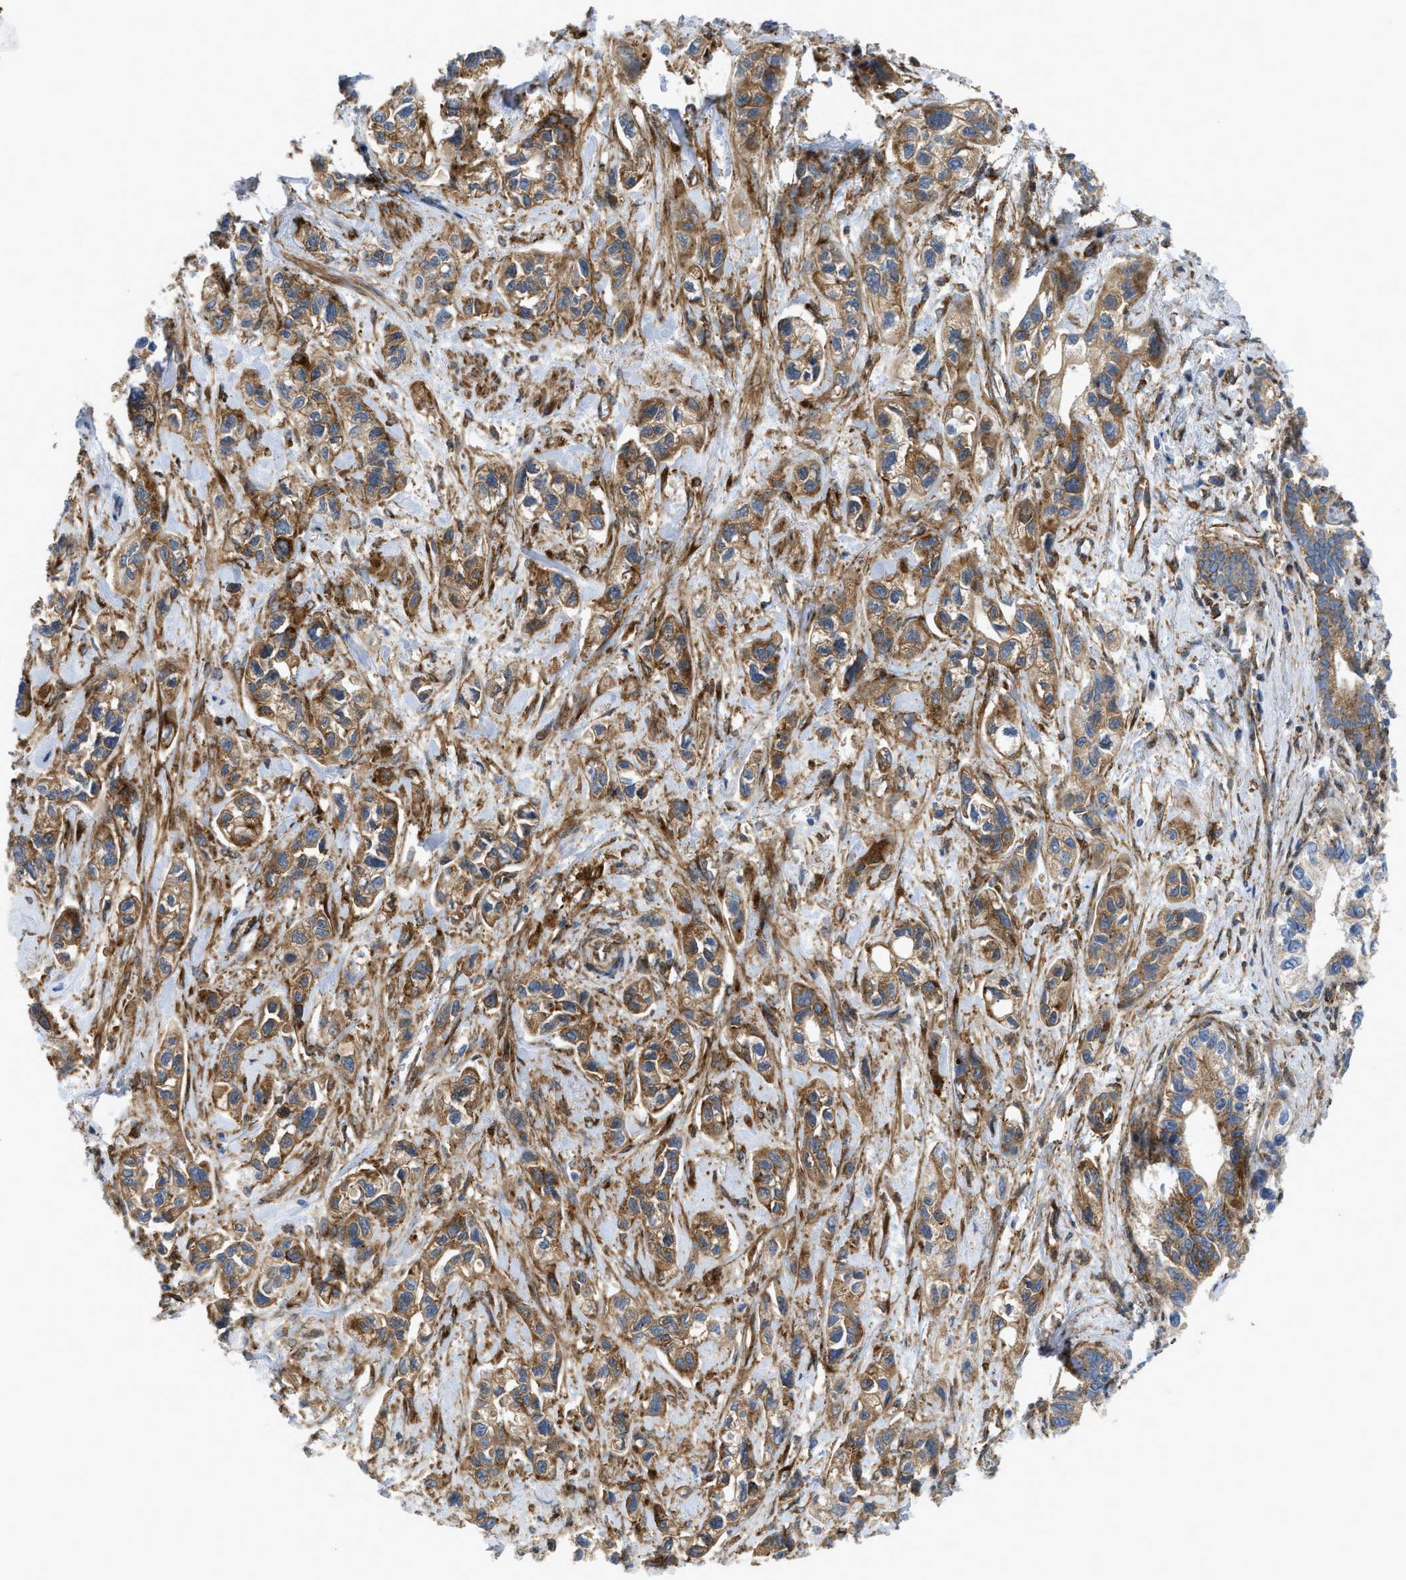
{"staining": {"intensity": "moderate", "quantity": ">75%", "location": "cytoplasmic/membranous"}, "tissue": "pancreatic cancer", "cell_type": "Tumor cells", "image_type": "cancer", "snomed": [{"axis": "morphology", "description": "Adenocarcinoma, NOS"}, {"axis": "topography", "description": "Pancreas"}], "caption": "IHC micrograph of pancreatic adenocarcinoma stained for a protein (brown), which demonstrates medium levels of moderate cytoplasmic/membranous positivity in about >75% of tumor cells.", "gene": "PICALM", "patient": {"sex": "male", "age": 74}}